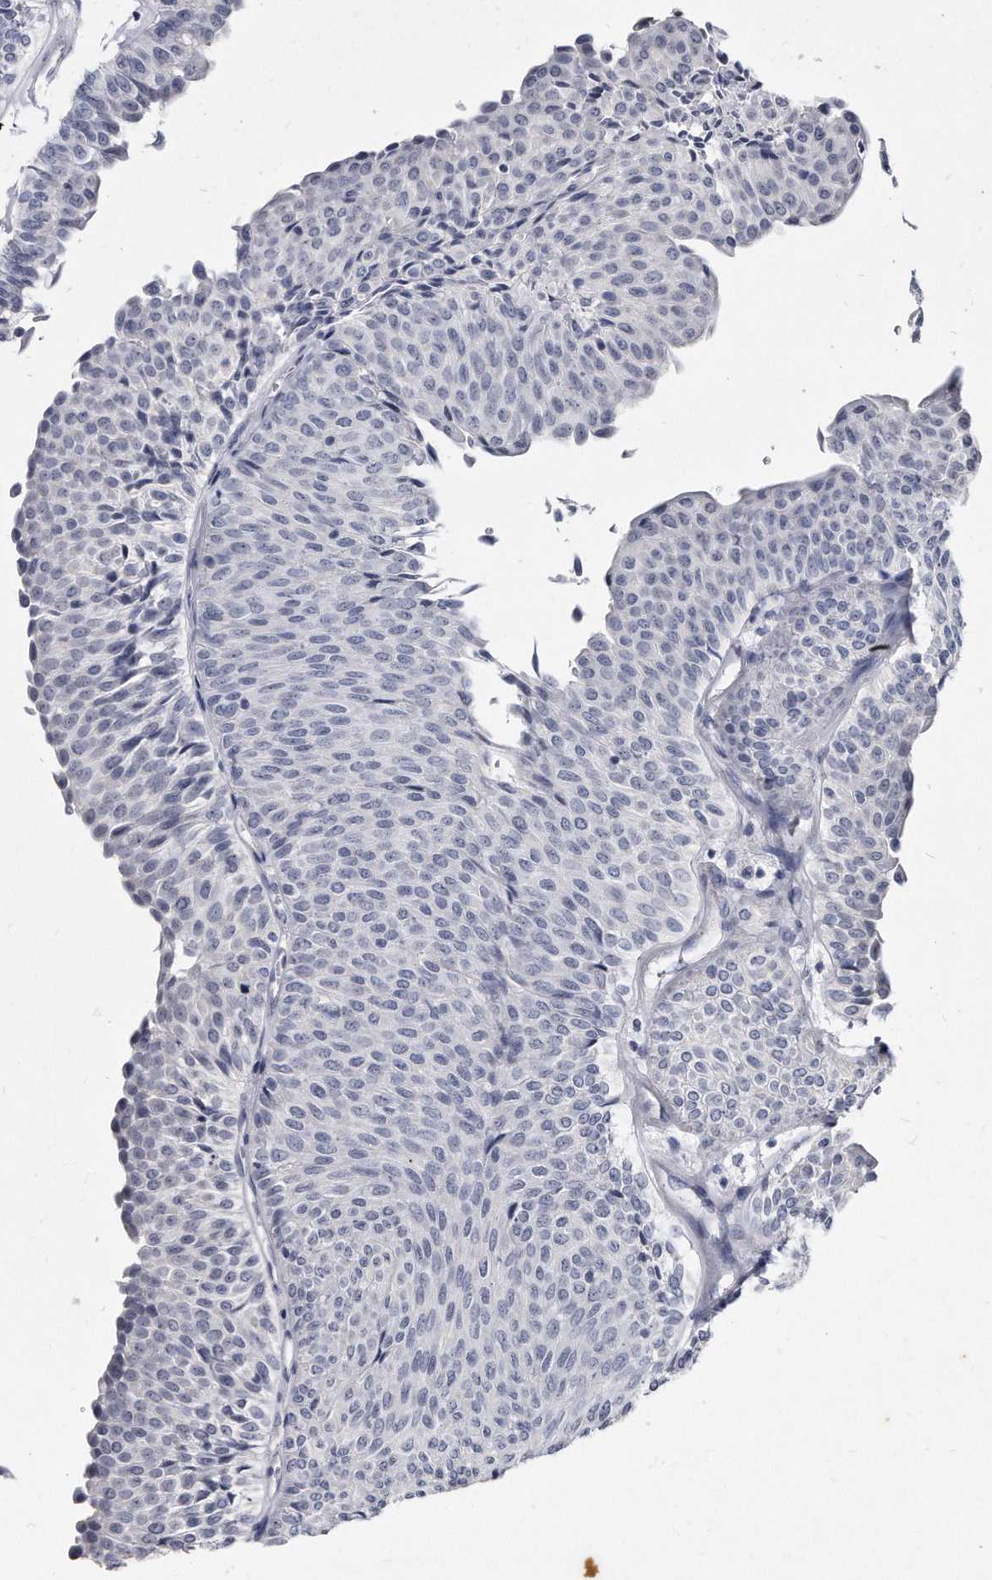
{"staining": {"intensity": "negative", "quantity": "none", "location": "none"}, "tissue": "urothelial cancer", "cell_type": "Tumor cells", "image_type": "cancer", "snomed": [{"axis": "morphology", "description": "Urothelial carcinoma, Low grade"}, {"axis": "topography", "description": "Urinary bladder"}], "caption": "The micrograph reveals no staining of tumor cells in urothelial cancer.", "gene": "KLHDC3", "patient": {"sex": "male", "age": 78}}